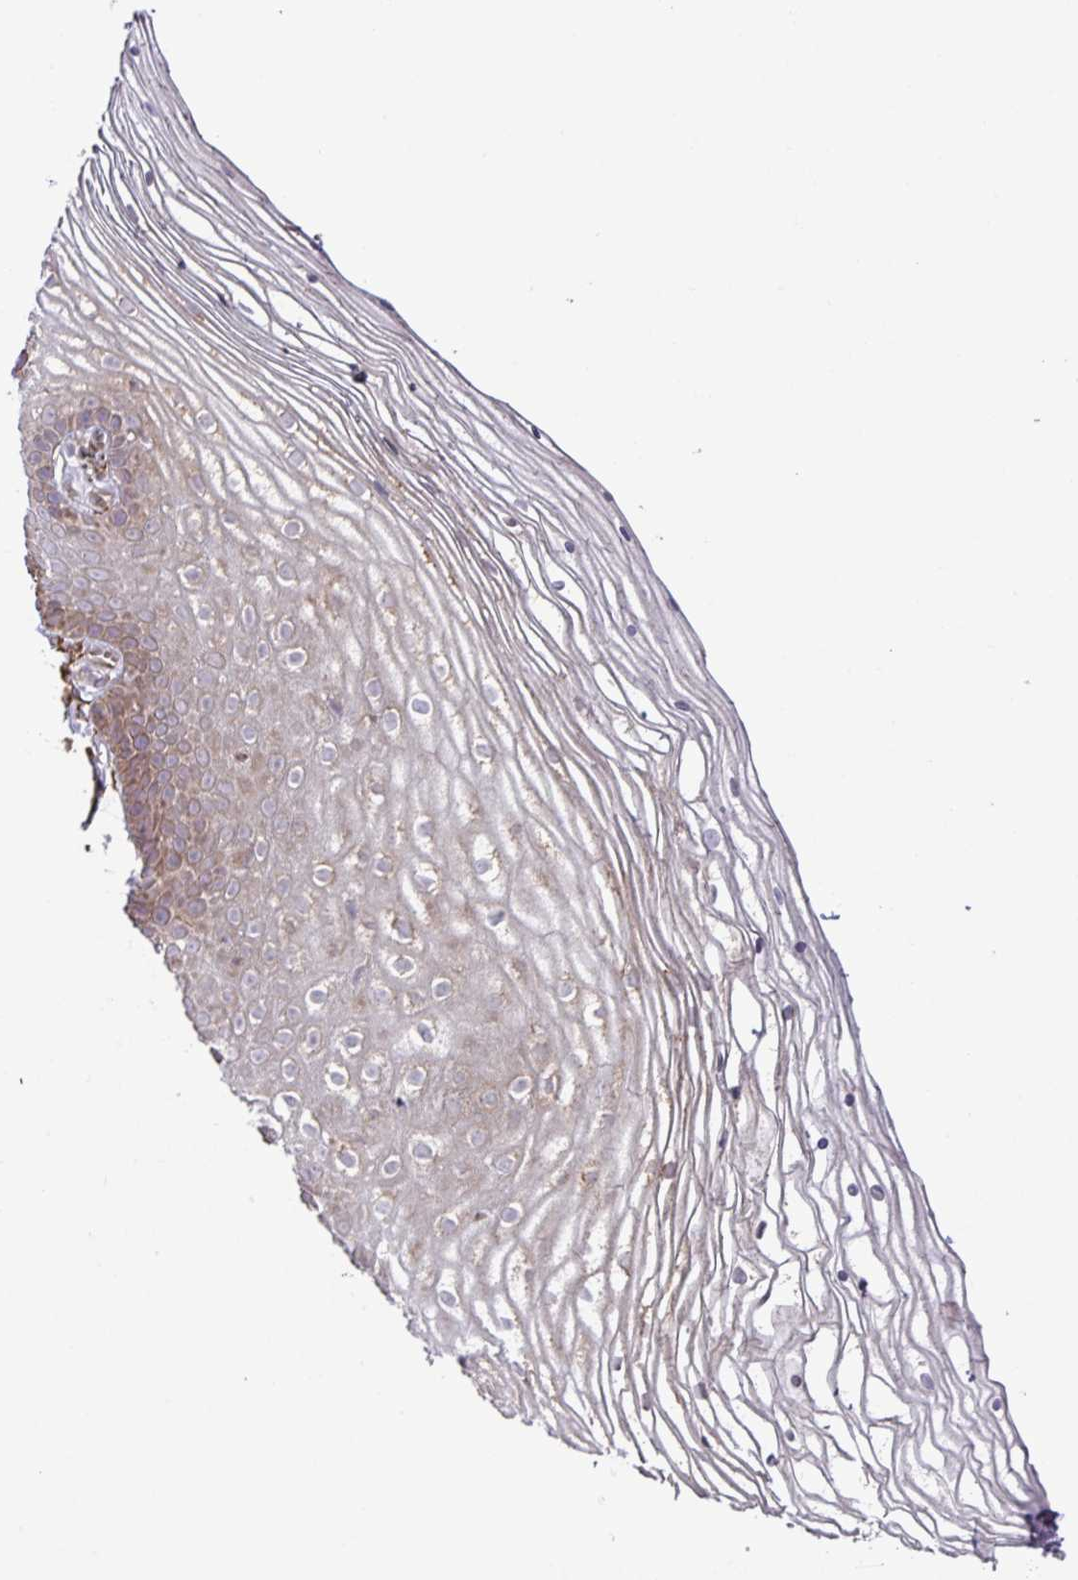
{"staining": {"intensity": "moderate", "quantity": "25%-75%", "location": "cytoplasmic/membranous"}, "tissue": "vagina", "cell_type": "Squamous epithelial cells", "image_type": "normal", "snomed": [{"axis": "morphology", "description": "Normal tissue, NOS"}, {"axis": "topography", "description": "Vagina"}], "caption": "DAB (3,3'-diaminobenzidine) immunohistochemical staining of unremarkable vagina demonstrates moderate cytoplasmic/membranous protein positivity in approximately 25%-75% of squamous epithelial cells.", "gene": "SLC39A7", "patient": {"sex": "female", "age": 56}}